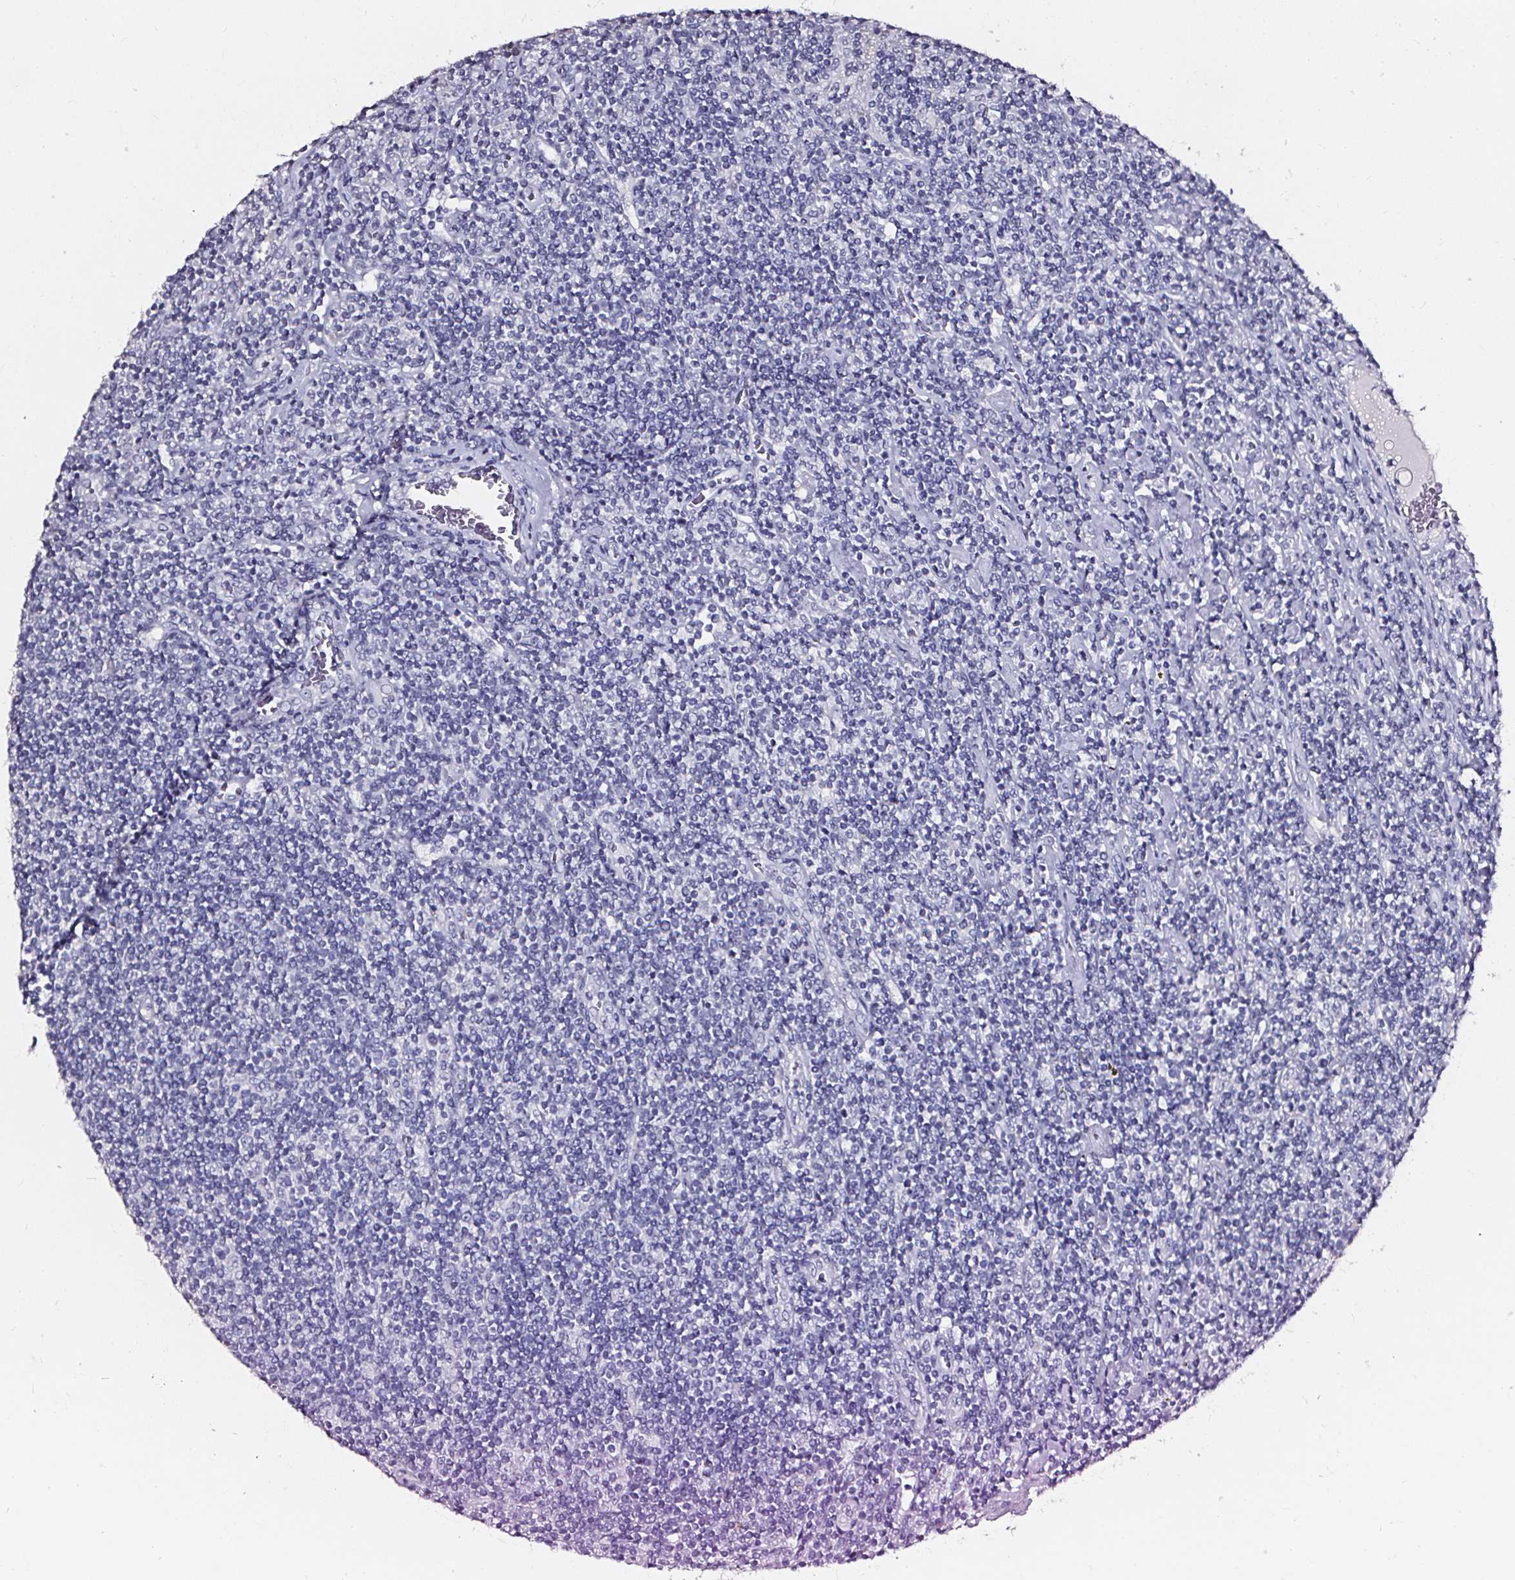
{"staining": {"intensity": "negative", "quantity": "none", "location": "none"}, "tissue": "lymphoma", "cell_type": "Tumor cells", "image_type": "cancer", "snomed": [{"axis": "morphology", "description": "Hodgkin's disease, NOS"}, {"axis": "topography", "description": "Lymph node"}], "caption": "This micrograph is of lymphoma stained with immunohistochemistry to label a protein in brown with the nuclei are counter-stained blue. There is no expression in tumor cells.", "gene": "DEFA5", "patient": {"sex": "male", "age": 40}}